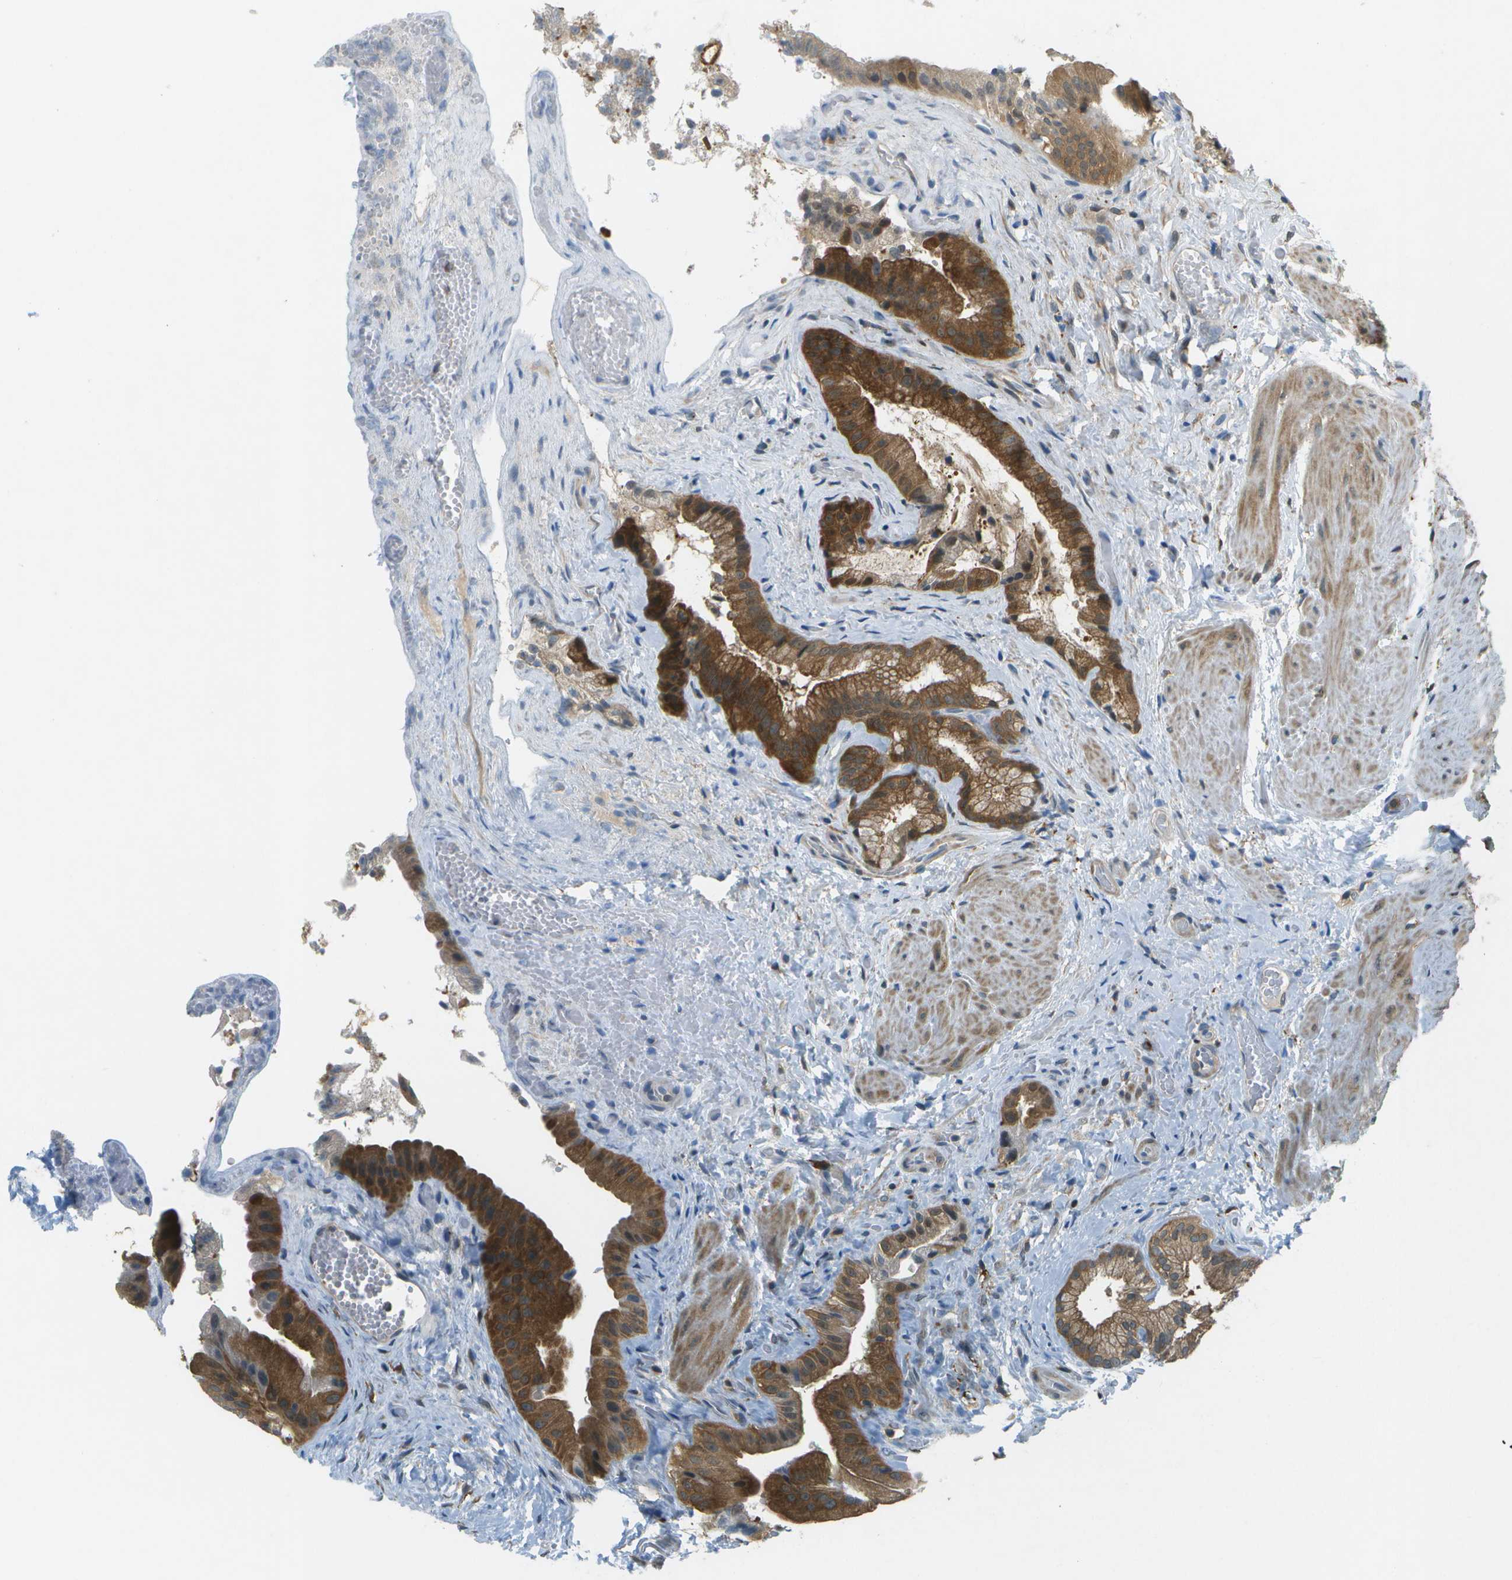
{"staining": {"intensity": "moderate", "quantity": ">75%", "location": "cytoplasmic/membranous"}, "tissue": "gallbladder", "cell_type": "Glandular cells", "image_type": "normal", "snomed": [{"axis": "morphology", "description": "Normal tissue, NOS"}, {"axis": "topography", "description": "Gallbladder"}], "caption": "High-power microscopy captured an IHC histopathology image of normal gallbladder, revealing moderate cytoplasmic/membranous expression in about >75% of glandular cells.", "gene": "CDH23", "patient": {"sex": "male", "age": 49}}